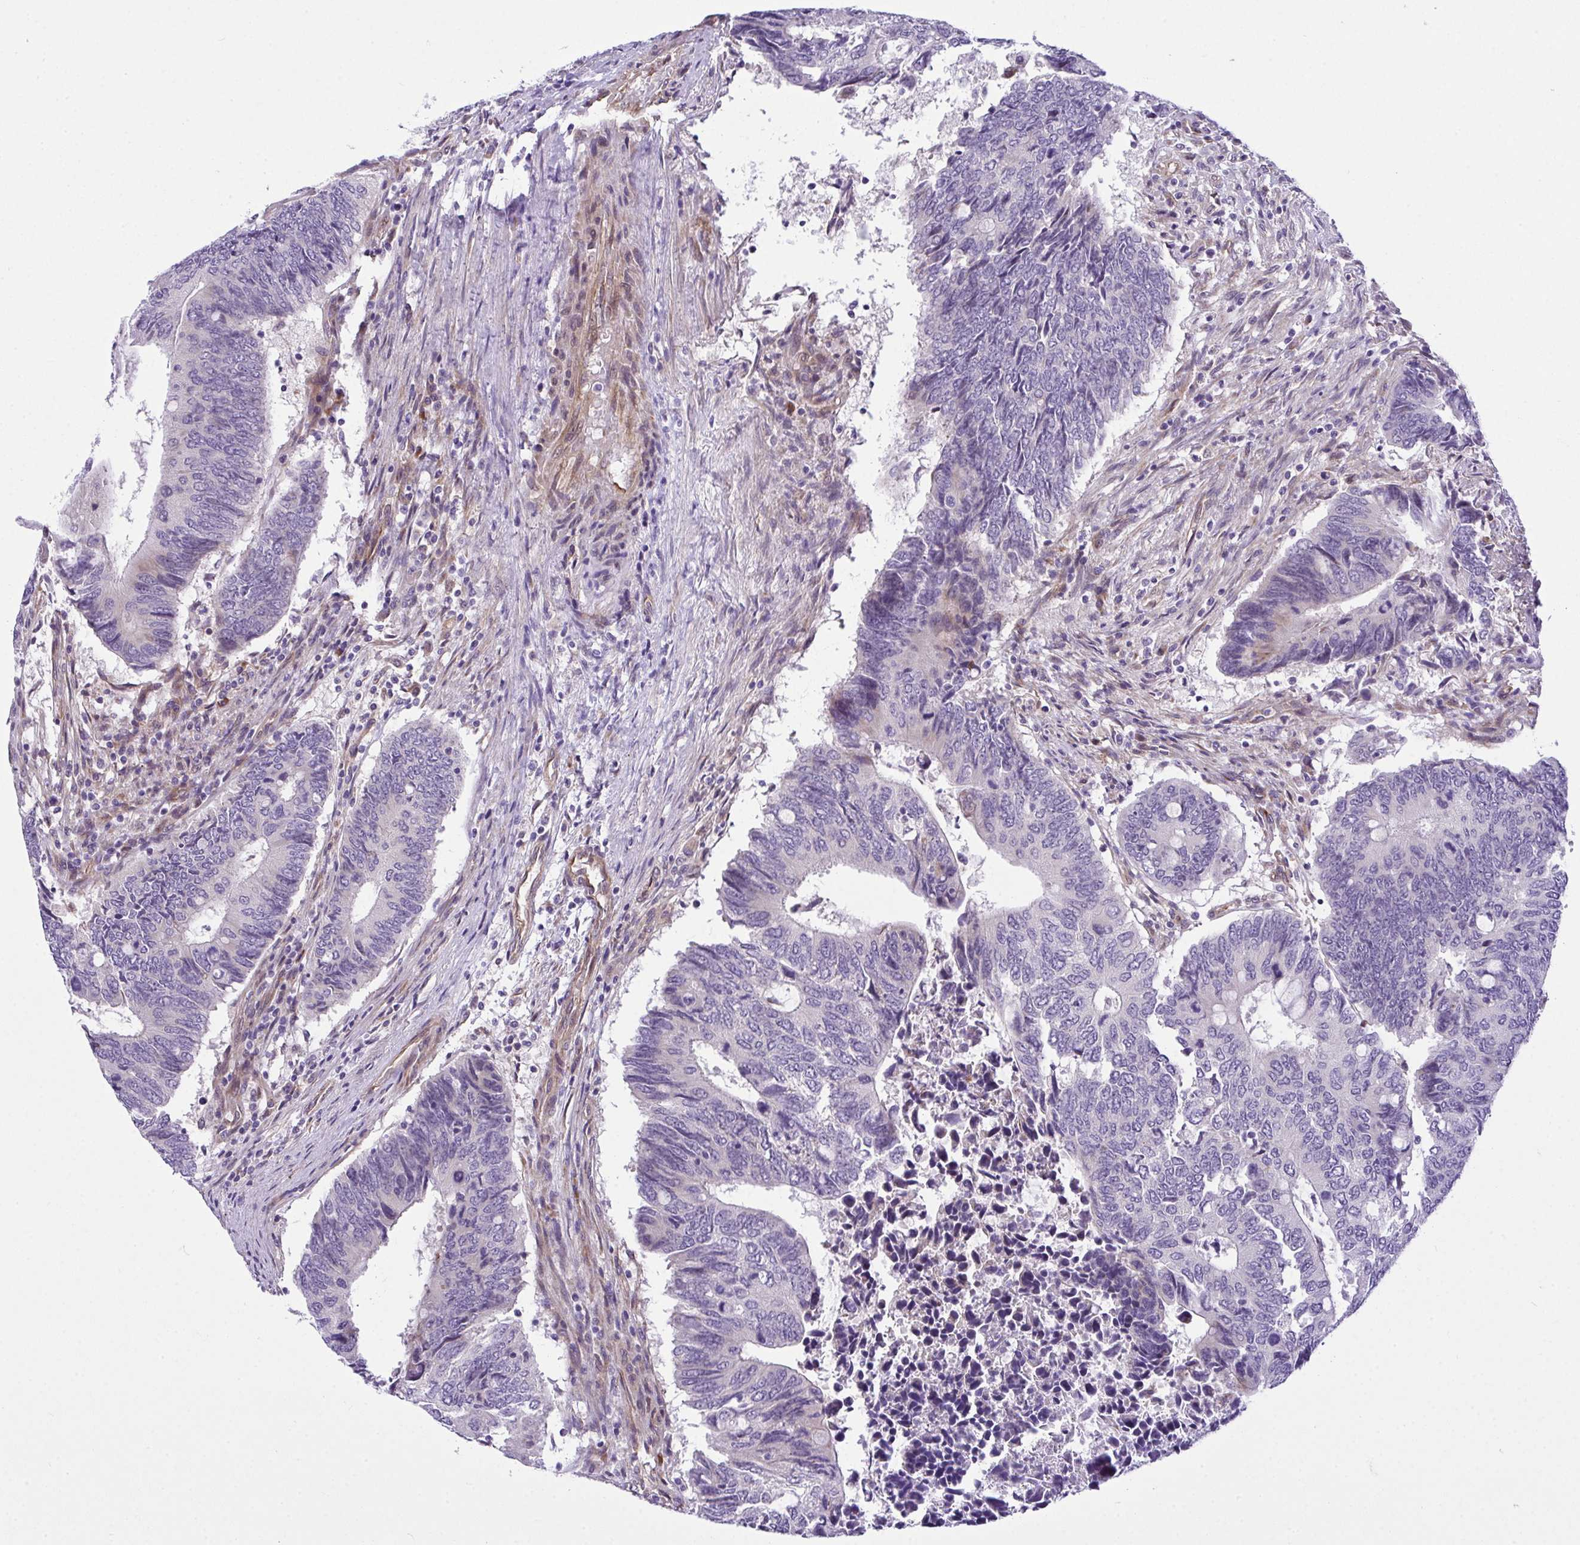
{"staining": {"intensity": "negative", "quantity": "none", "location": "none"}, "tissue": "colorectal cancer", "cell_type": "Tumor cells", "image_type": "cancer", "snomed": [{"axis": "morphology", "description": "Adenocarcinoma, NOS"}, {"axis": "topography", "description": "Colon"}], "caption": "This is an immunohistochemistry (IHC) photomicrograph of adenocarcinoma (colorectal). There is no expression in tumor cells.", "gene": "RSKR", "patient": {"sex": "male", "age": 87}}